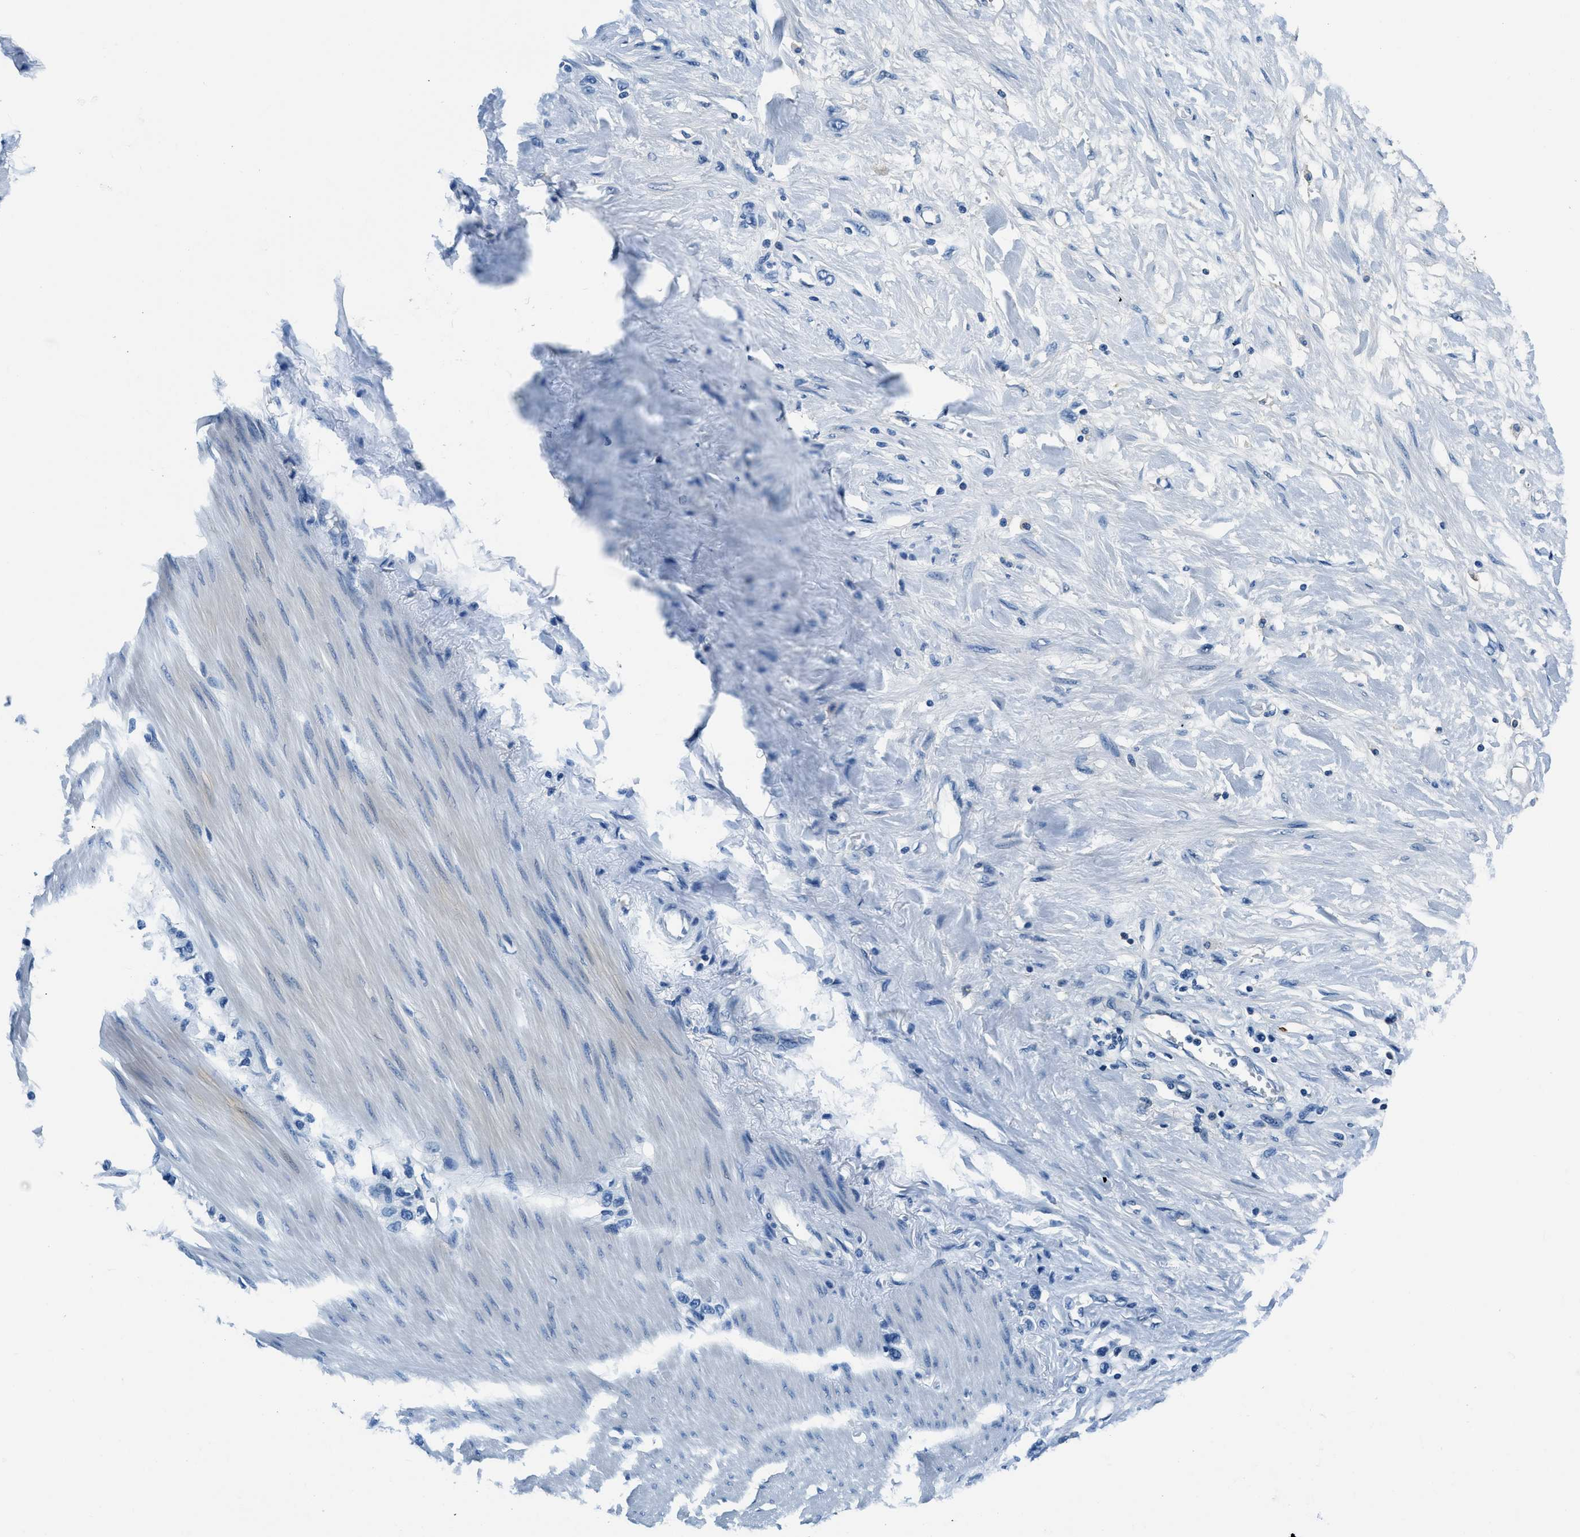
{"staining": {"intensity": "negative", "quantity": "none", "location": "none"}, "tissue": "stomach cancer", "cell_type": "Tumor cells", "image_type": "cancer", "snomed": [{"axis": "morphology", "description": "Adenocarcinoma, NOS"}, {"axis": "topography", "description": "Stomach"}], "caption": "Tumor cells are negative for brown protein staining in stomach cancer.", "gene": "TMEM186", "patient": {"sex": "female", "age": 65}}